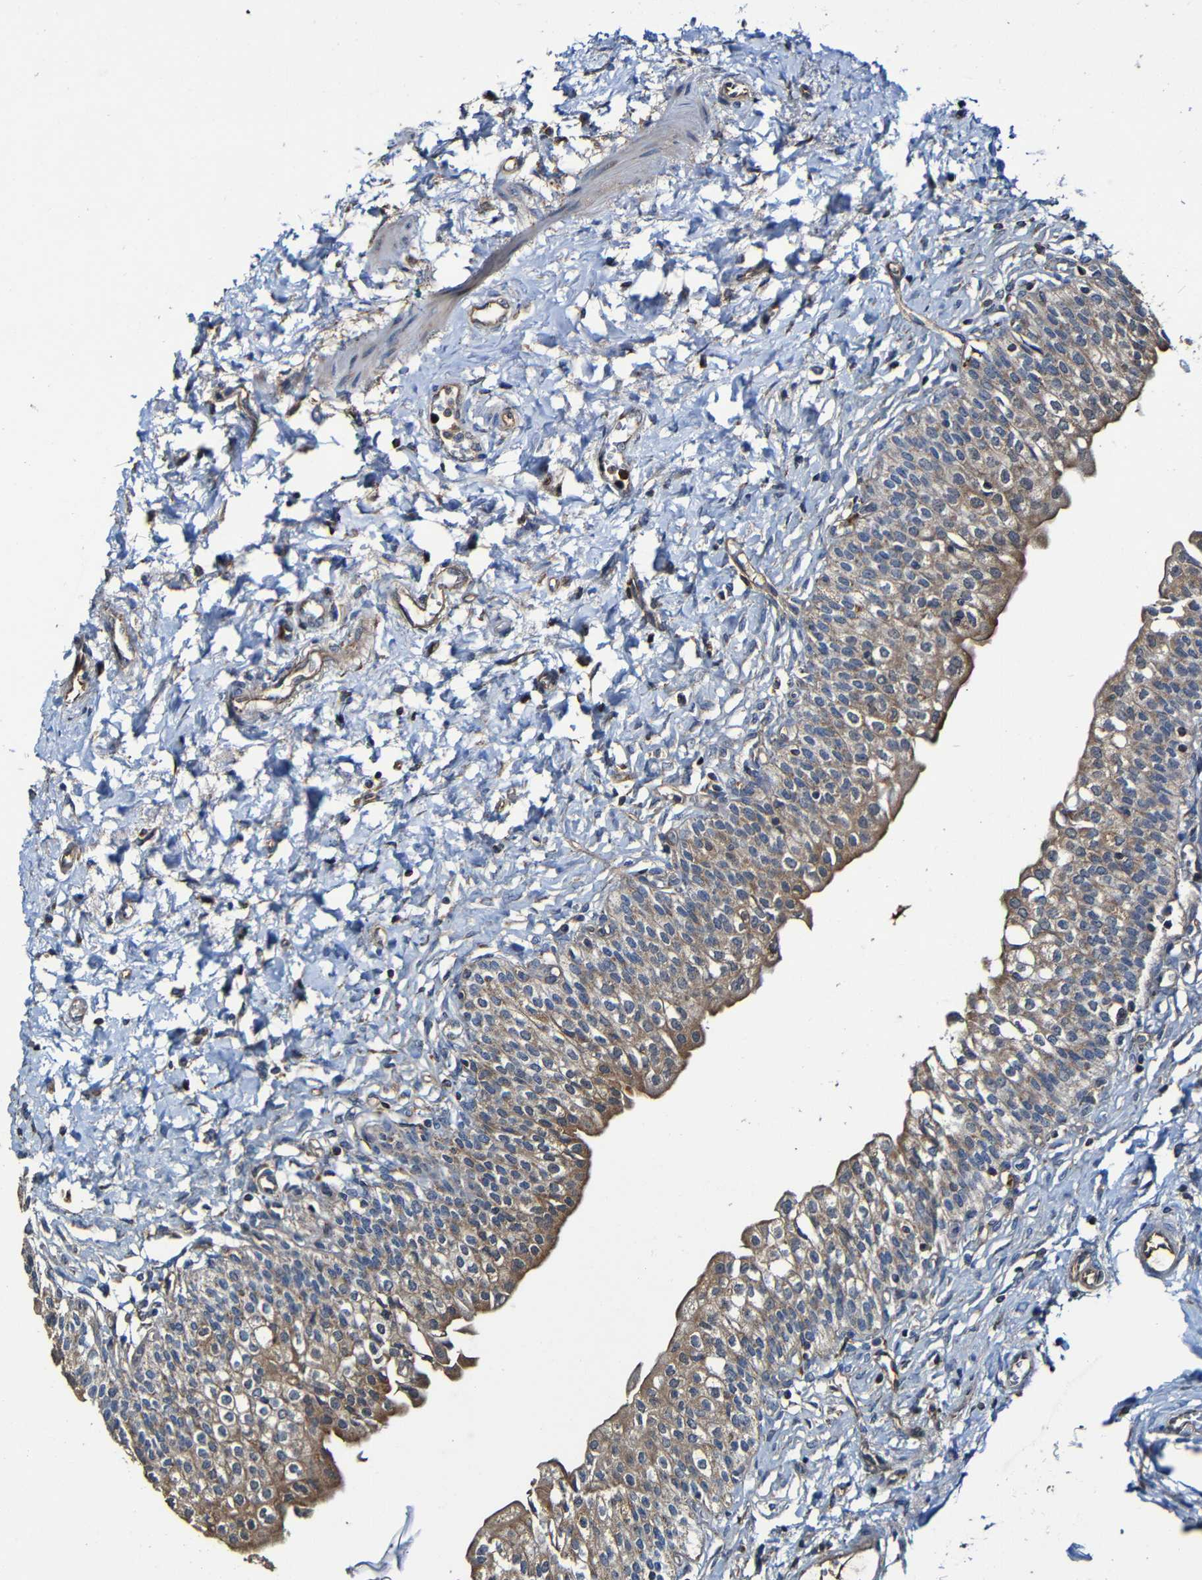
{"staining": {"intensity": "moderate", "quantity": ">75%", "location": "cytoplasmic/membranous"}, "tissue": "urinary bladder", "cell_type": "Urothelial cells", "image_type": "normal", "snomed": [{"axis": "morphology", "description": "Normal tissue, NOS"}, {"axis": "topography", "description": "Urinary bladder"}], "caption": "Immunohistochemistry (IHC) image of unremarkable urinary bladder: human urinary bladder stained using immunohistochemistry (IHC) demonstrates medium levels of moderate protein expression localized specifically in the cytoplasmic/membranous of urothelial cells, appearing as a cytoplasmic/membranous brown color.", "gene": "ADAM15", "patient": {"sex": "male", "age": 55}}